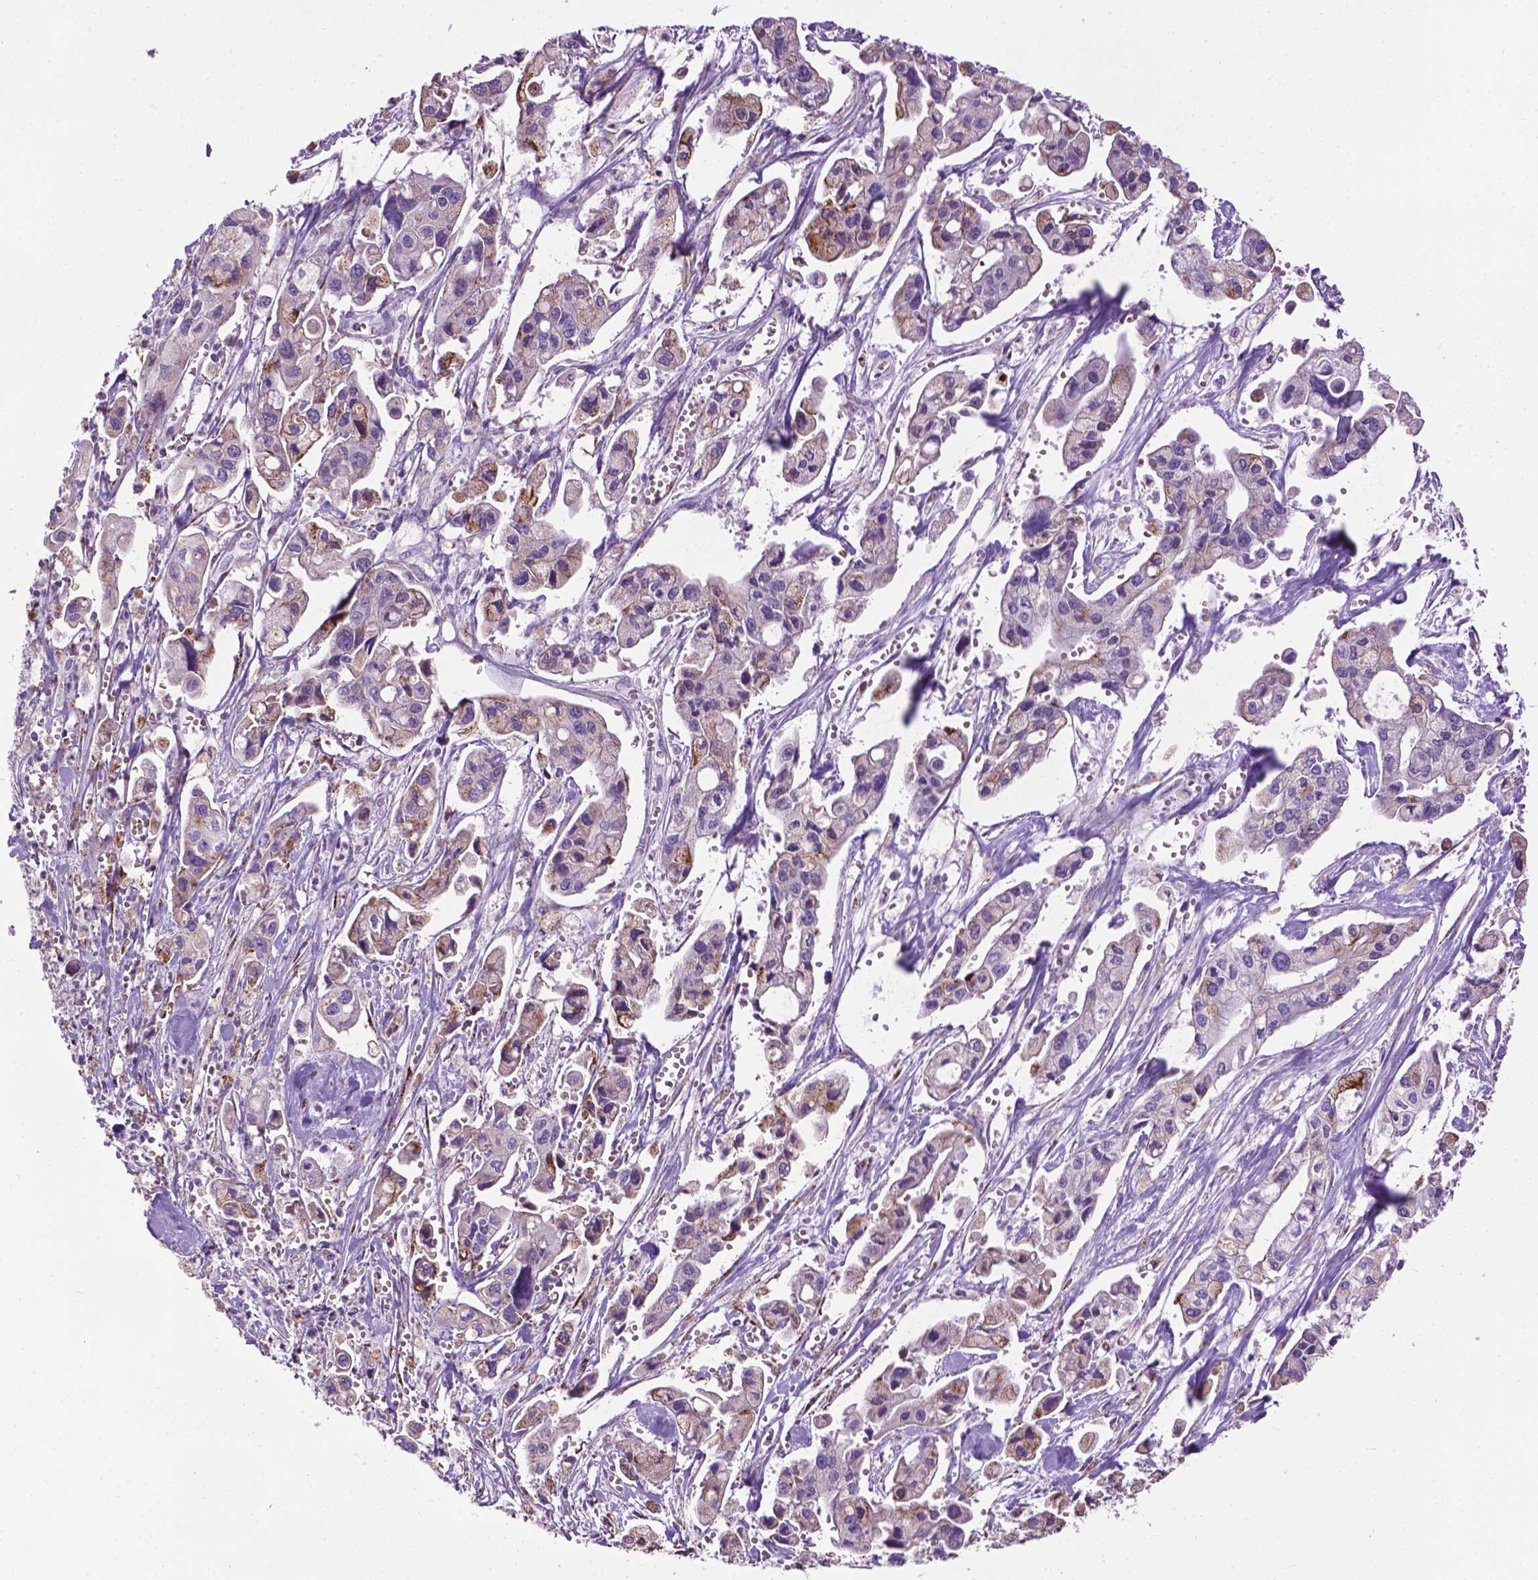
{"staining": {"intensity": "negative", "quantity": "none", "location": "none"}, "tissue": "pancreatic cancer", "cell_type": "Tumor cells", "image_type": "cancer", "snomed": [{"axis": "morphology", "description": "Adenocarcinoma, NOS"}, {"axis": "topography", "description": "Pancreas"}], "caption": "Immunohistochemistry of adenocarcinoma (pancreatic) shows no expression in tumor cells.", "gene": "TMEM132E", "patient": {"sex": "male", "age": 70}}